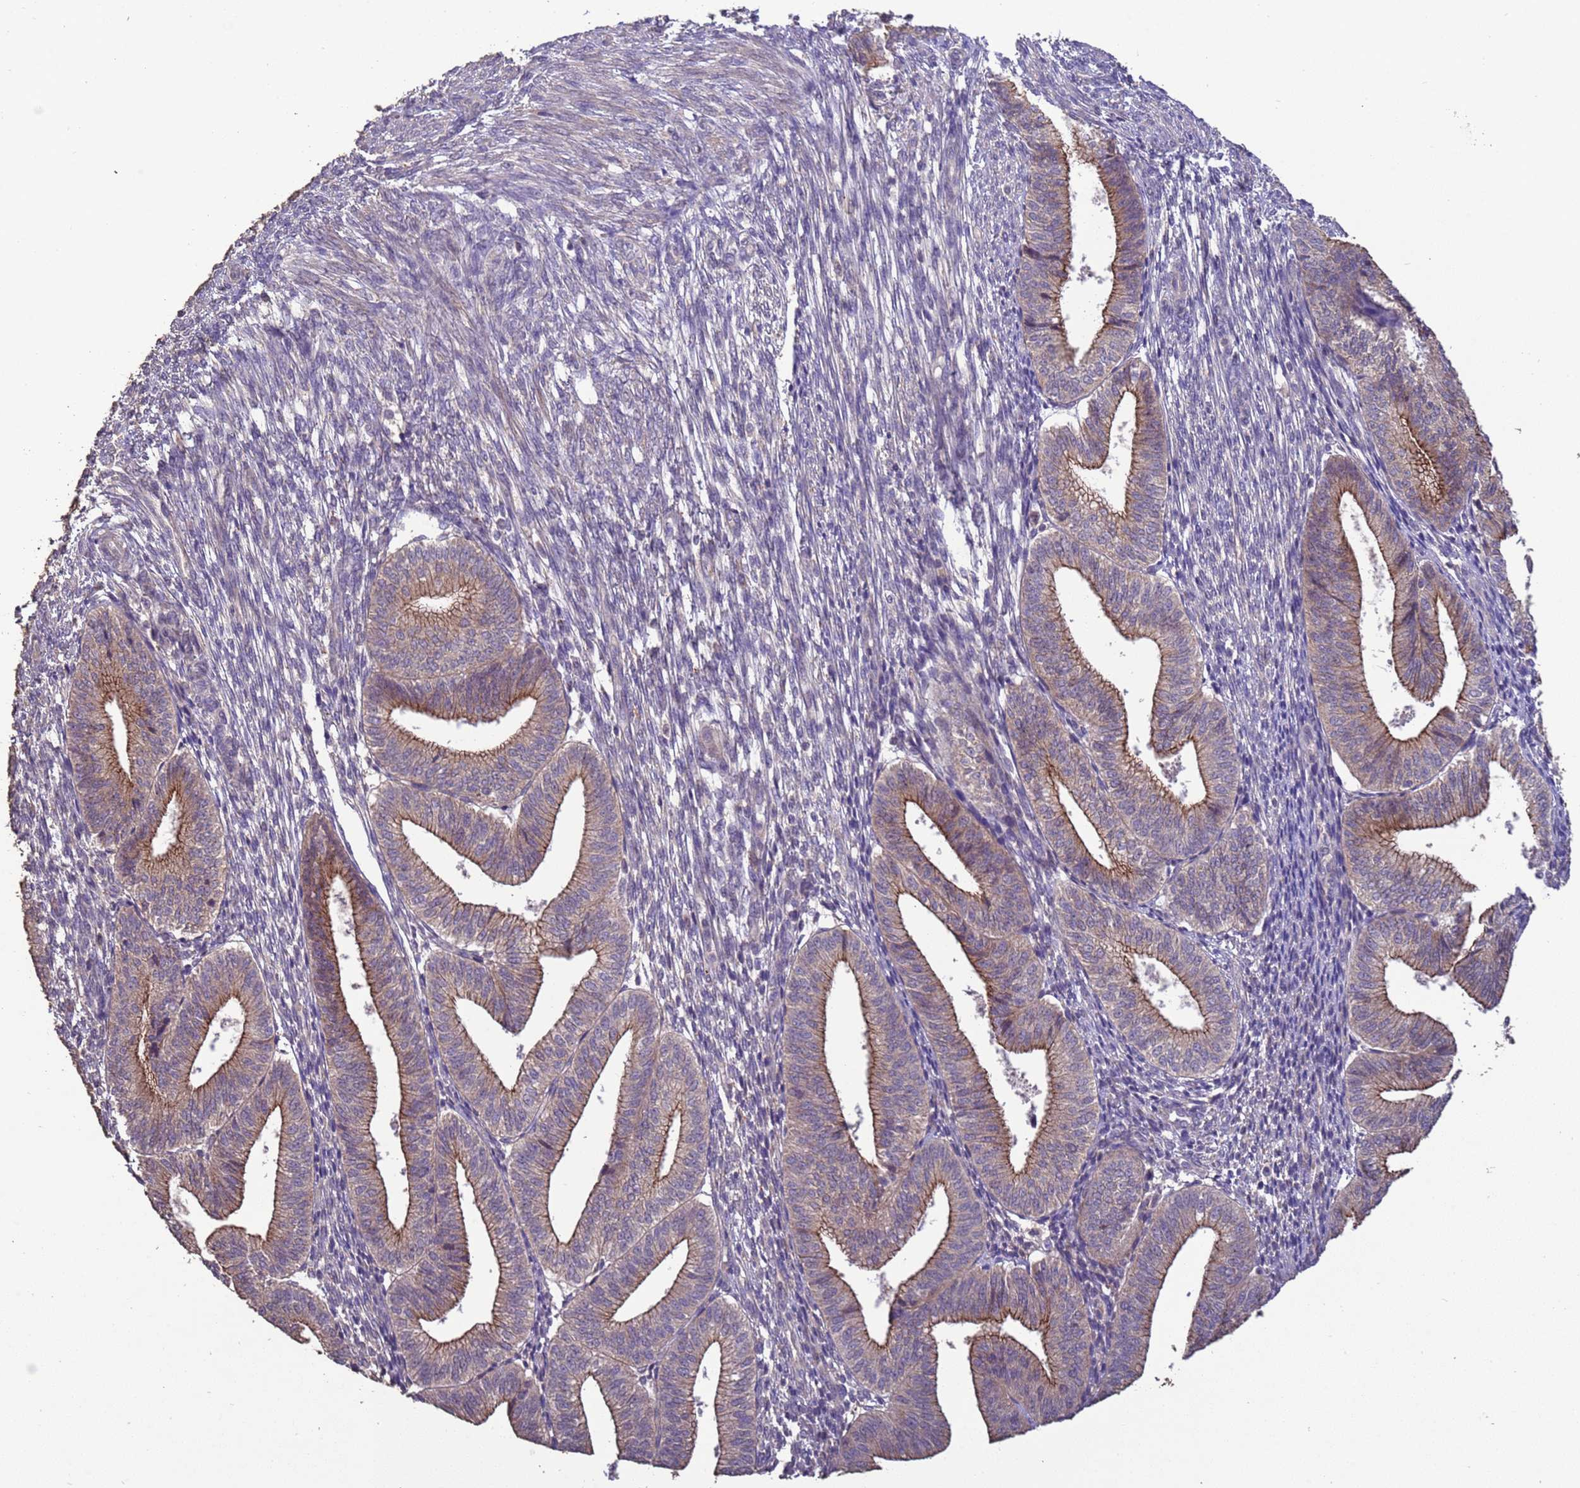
{"staining": {"intensity": "negative", "quantity": "none", "location": "none"}, "tissue": "endometrium", "cell_type": "Cells in endometrial stroma", "image_type": "normal", "snomed": [{"axis": "morphology", "description": "Normal tissue, NOS"}, {"axis": "topography", "description": "Endometrium"}], "caption": "IHC histopathology image of unremarkable endometrium: human endometrium stained with DAB (3,3'-diaminobenzidine) demonstrates no significant protein staining in cells in endometrial stroma. (DAB immunohistochemistry (IHC), high magnification).", "gene": "SLC9B2", "patient": {"sex": "female", "age": 34}}